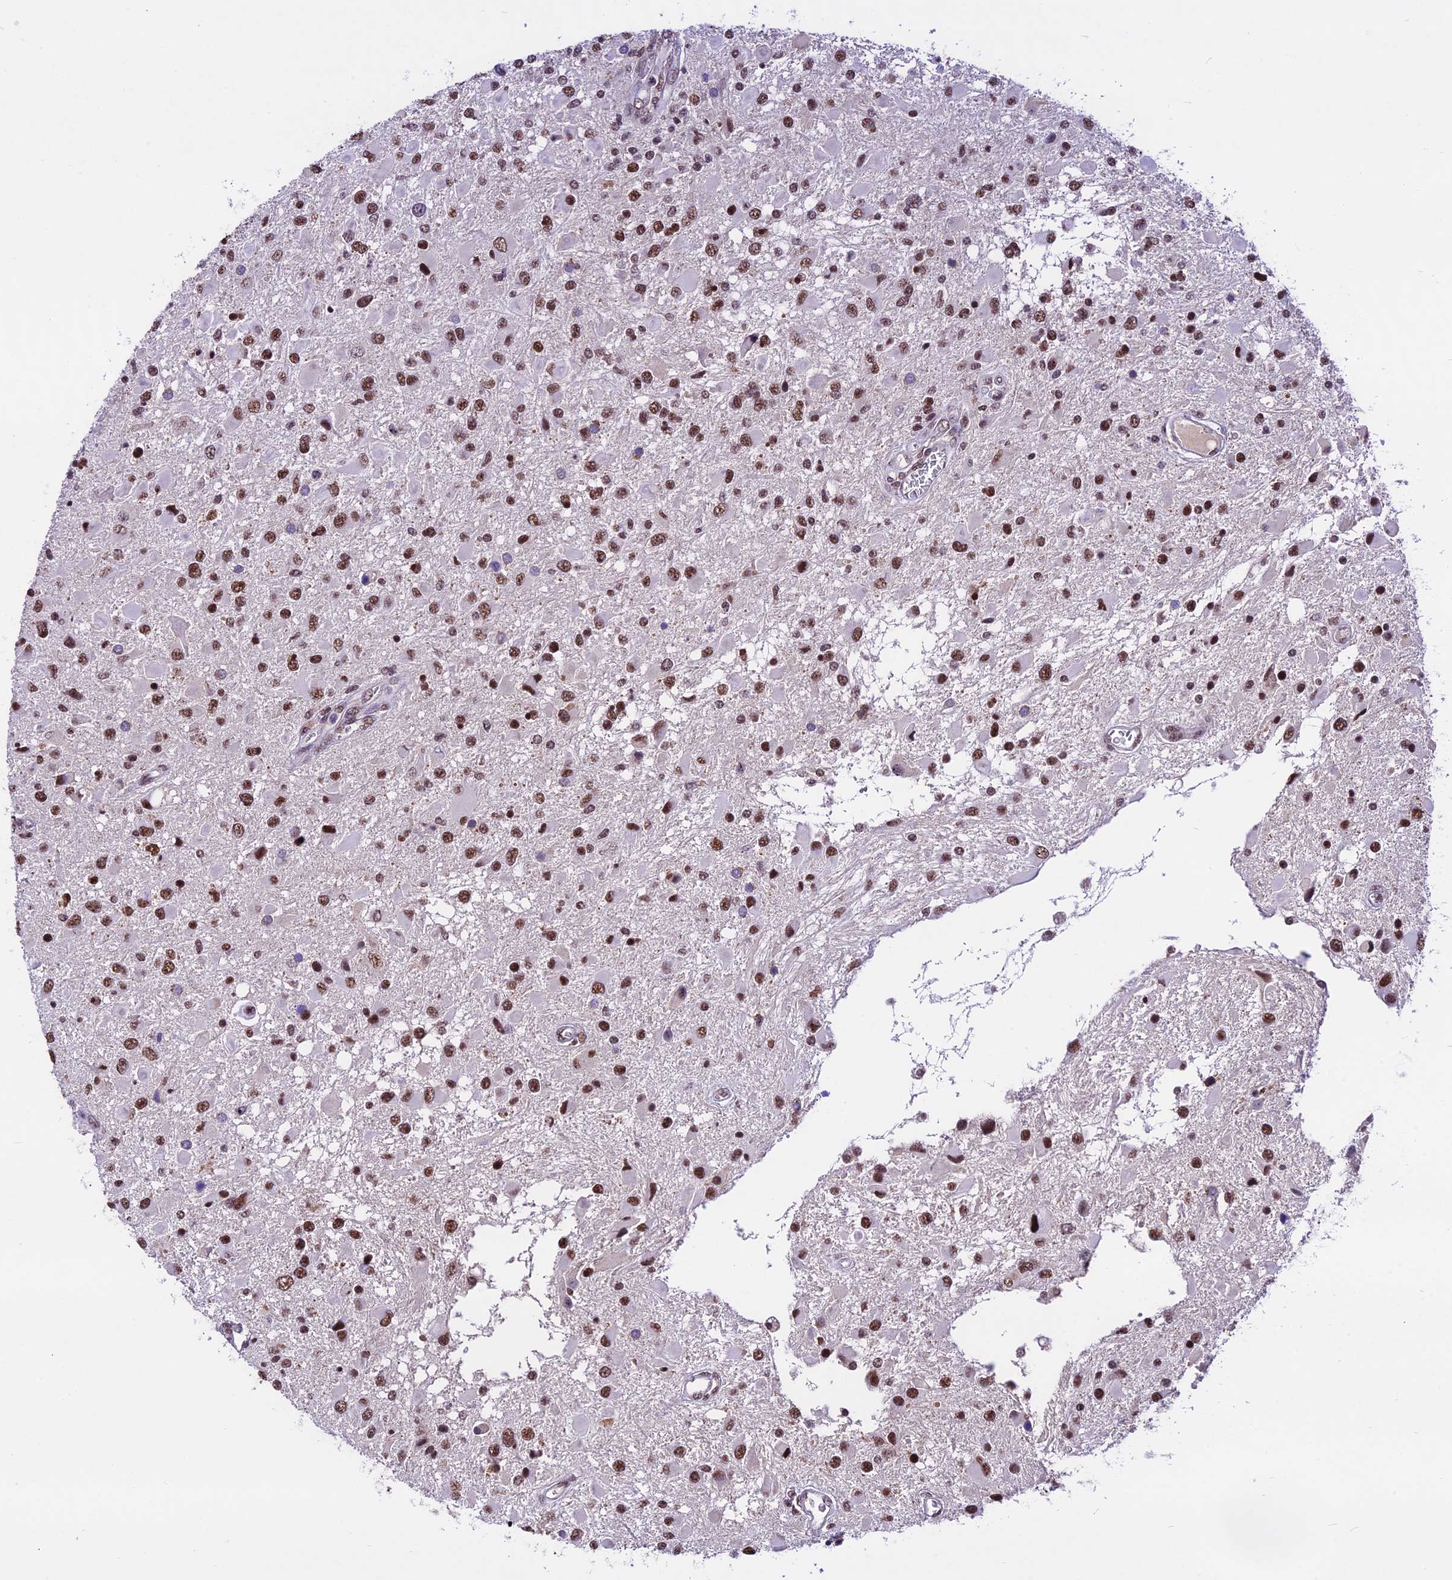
{"staining": {"intensity": "moderate", "quantity": ">75%", "location": "nuclear"}, "tissue": "glioma", "cell_type": "Tumor cells", "image_type": "cancer", "snomed": [{"axis": "morphology", "description": "Glioma, malignant, High grade"}, {"axis": "topography", "description": "Brain"}], "caption": "IHC photomicrograph of neoplastic tissue: human malignant glioma (high-grade) stained using IHC reveals medium levels of moderate protein expression localized specifically in the nuclear of tumor cells, appearing as a nuclear brown color.", "gene": "CARS2", "patient": {"sex": "male", "age": 53}}